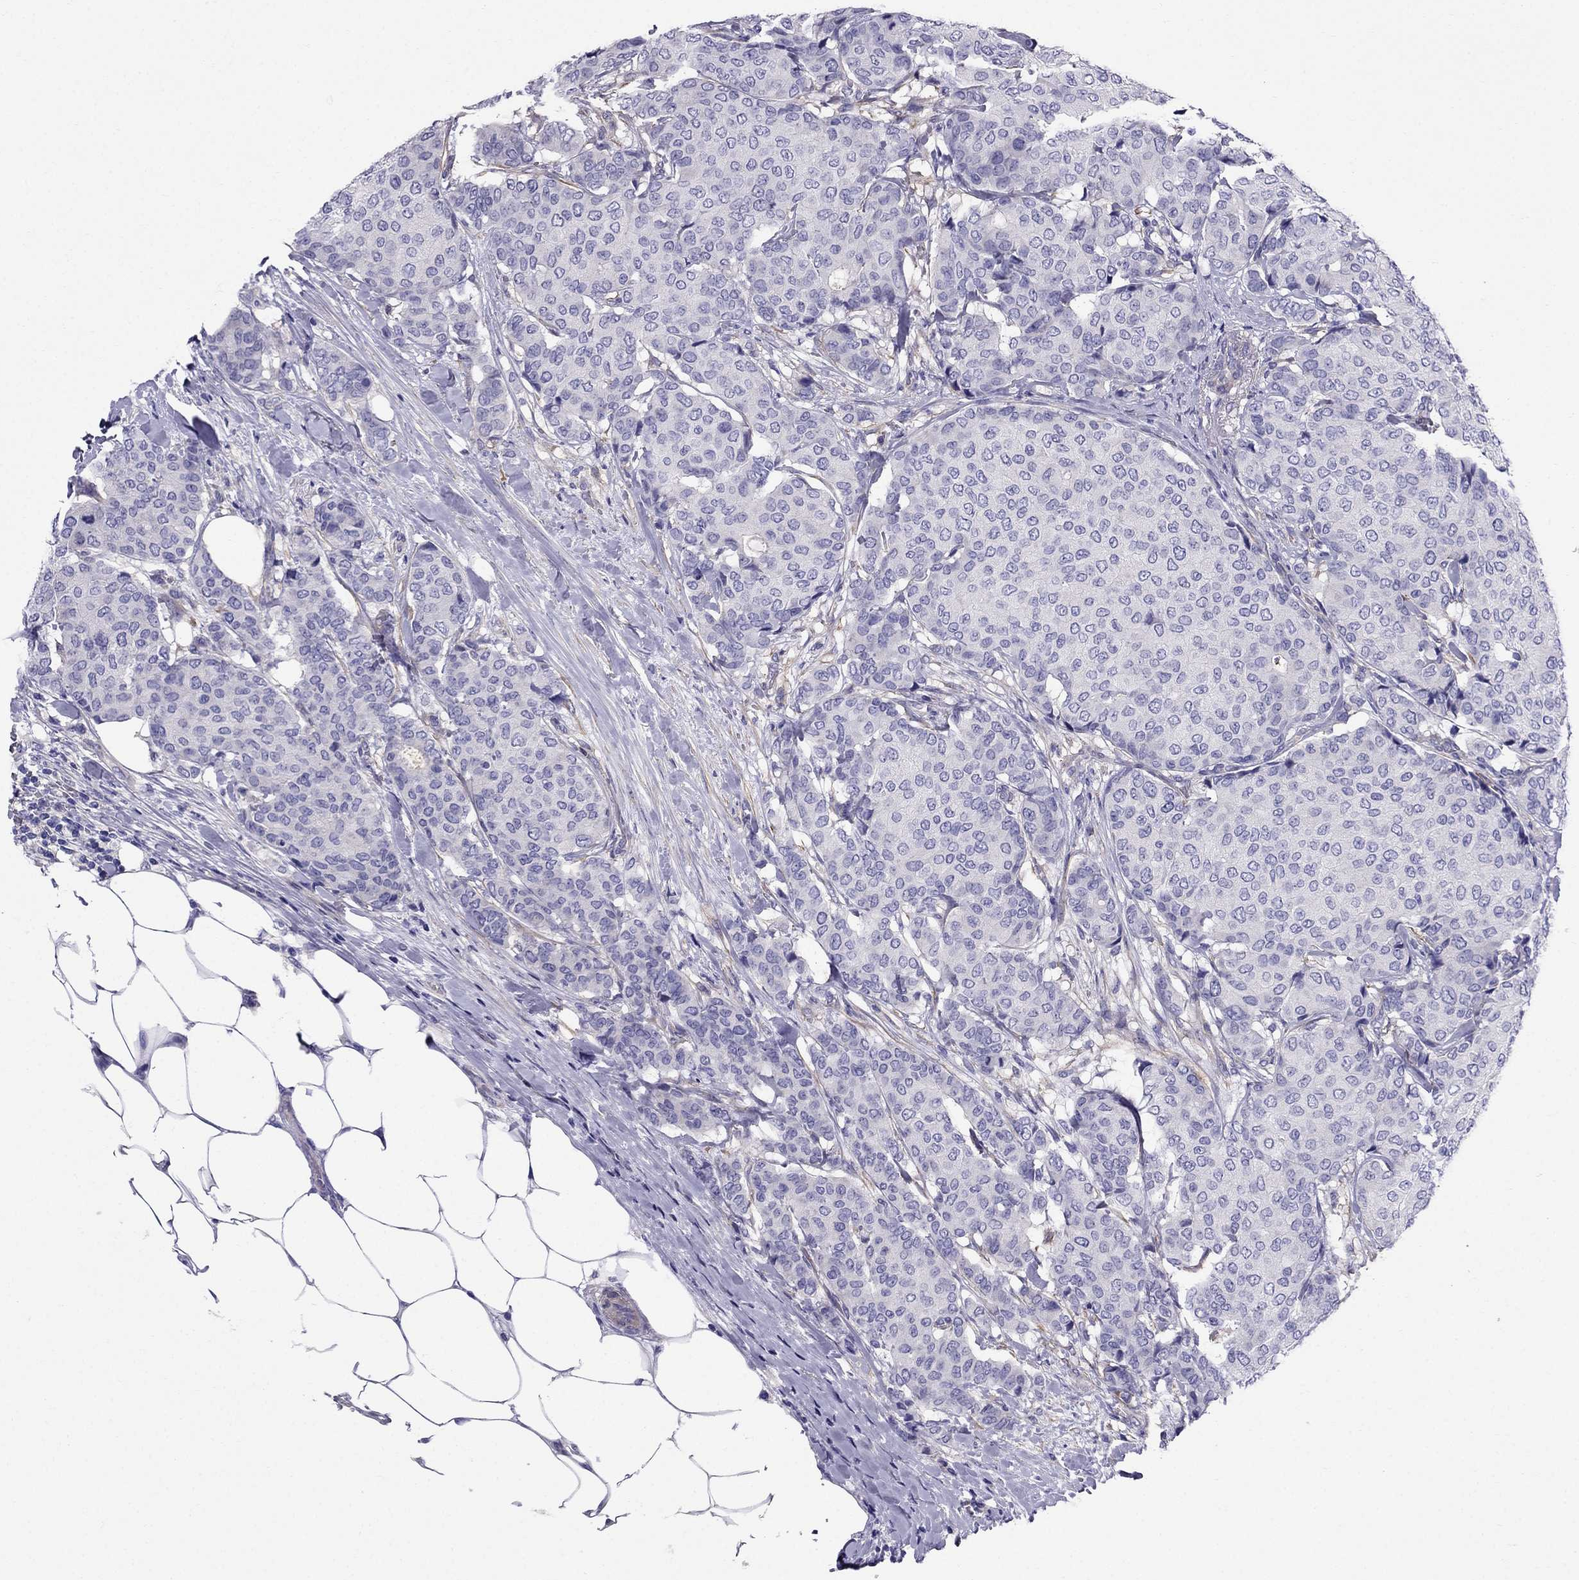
{"staining": {"intensity": "negative", "quantity": "none", "location": "none"}, "tissue": "breast cancer", "cell_type": "Tumor cells", "image_type": "cancer", "snomed": [{"axis": "morphology", "description": "Duct carcinoma"}, {"axis": "topography", "description": "Breast"}], "caption": "A photomicrograph of intraductal carcinoma (breast) stained for a protein demonstrates no brown staining in tumor cells. (Brightfield microscopy of DAB immunohistochemistry at high magnification).", "gene": "GPR50", "patient": {"sex": "female", "age": 75}}